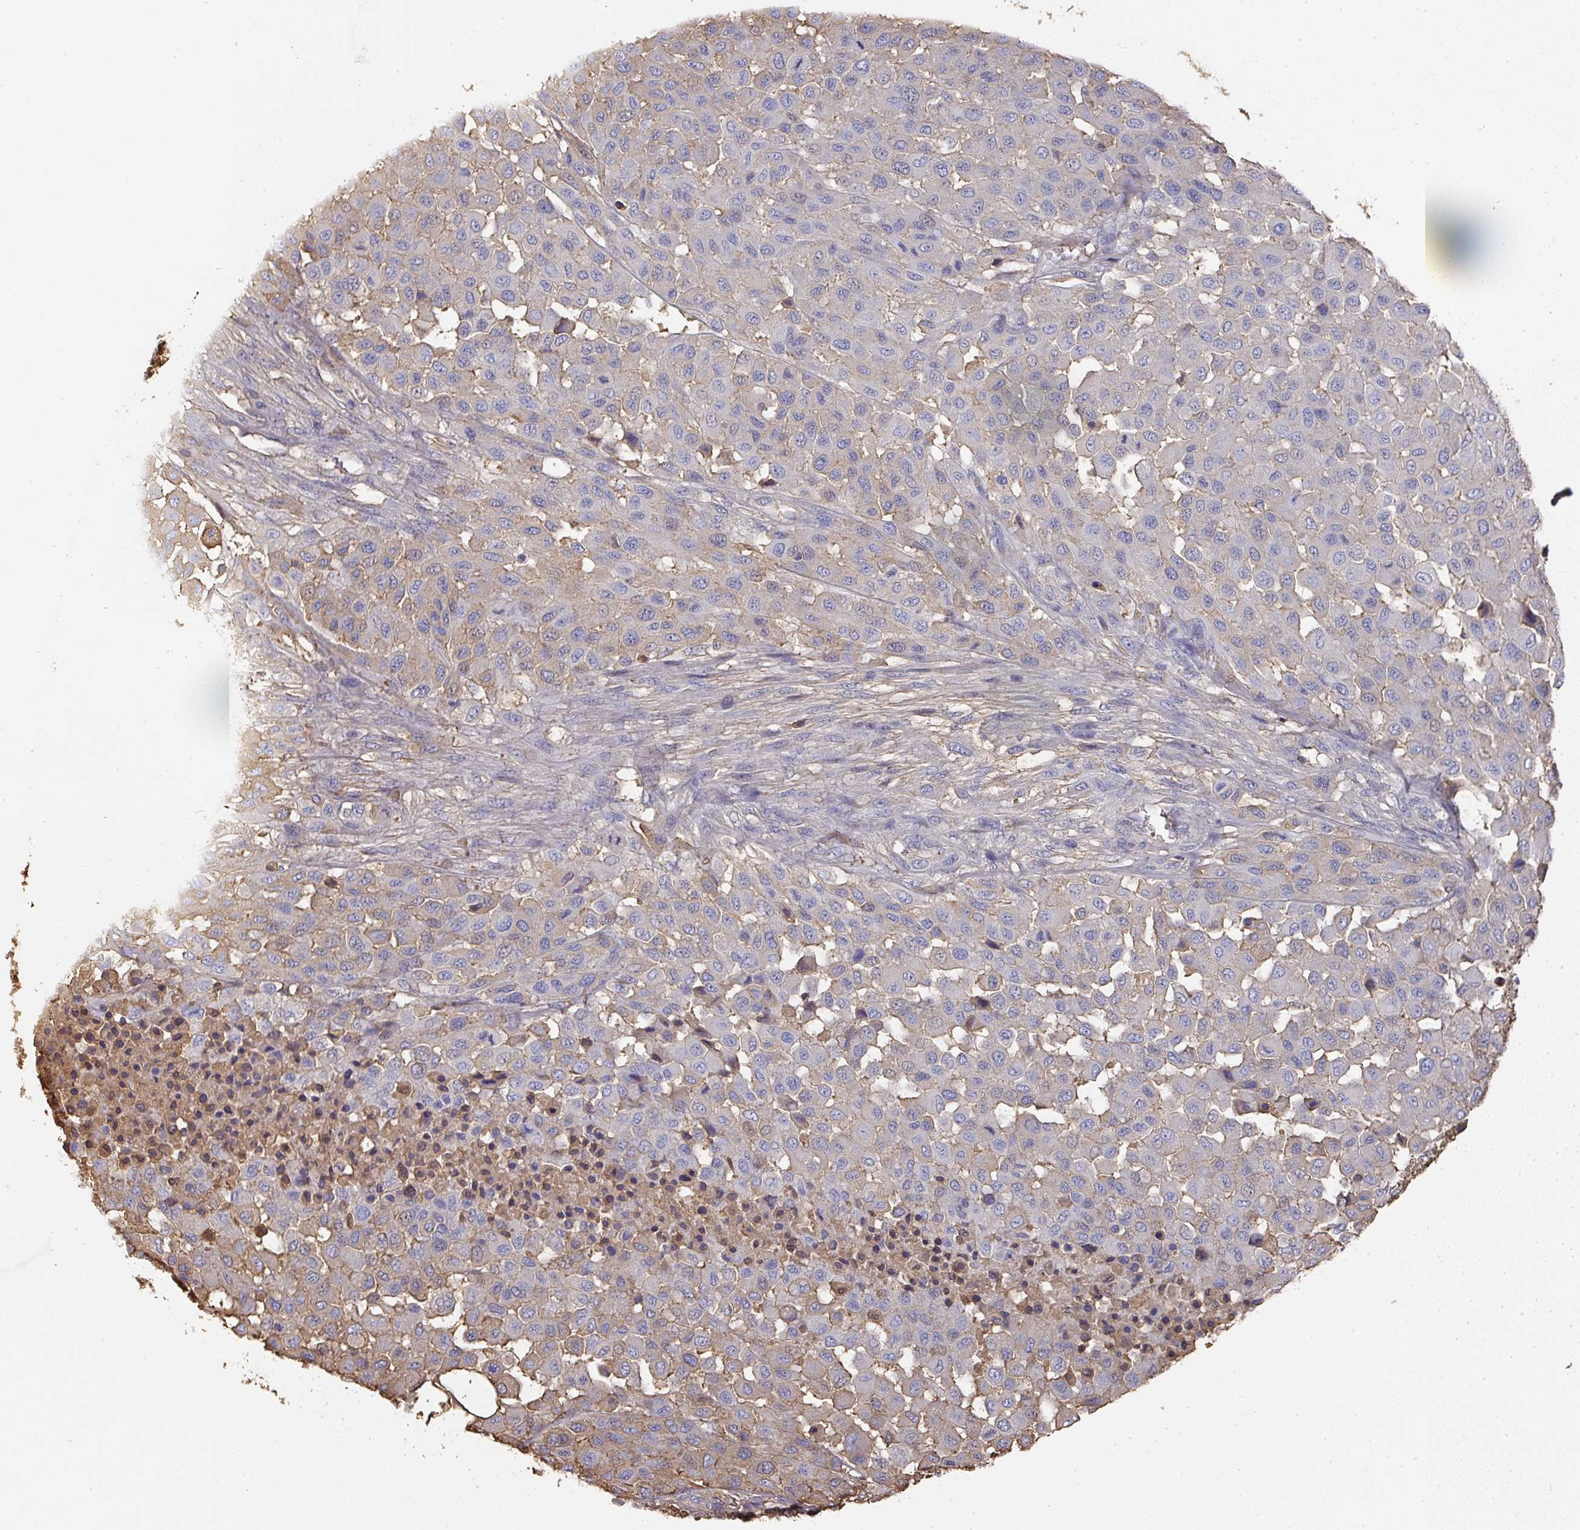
{"staining": {"intensity": "negative", "quantity": "none", "location": "none"}, "tissue": "melanoma", "cell_type": "Tumor cells", "image_type": "cancer", "snomed": [{"axis": "morphology", "description": "Malignant melanoma, Metastatic site"}, {"axis": "topography", "description": "Skin"}], "caption": "Human malignant melanoma (metastatic site) stained for a protein using IHC demonstrates no staining in tumor cells.", "gene": "ALB", "patient": {"sex": "female", "age": 81}}